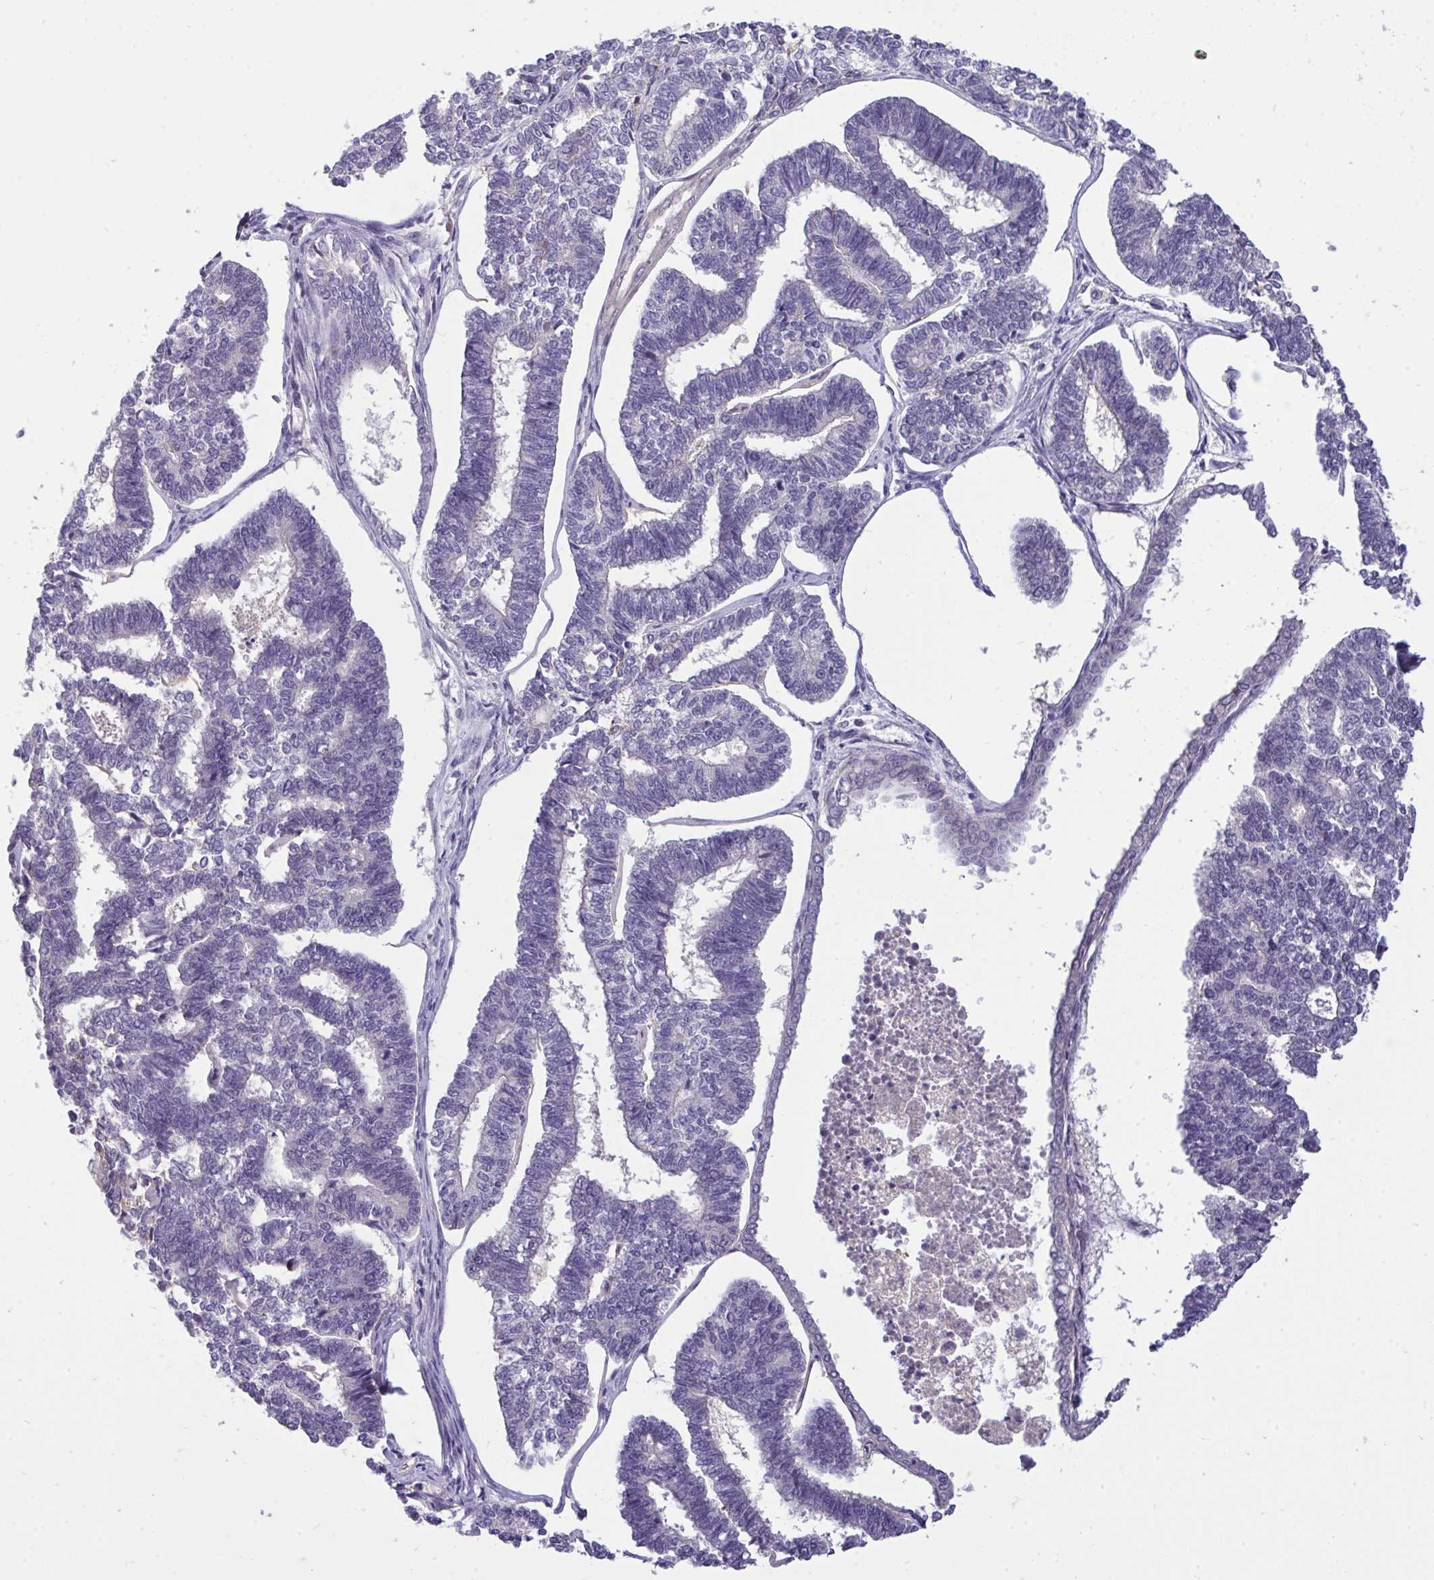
{"staining": {"intensity": "negative", "quantity": "none", "location": "none"}, "tissue": "endometrial cancer", "cell_type": "Tumor cells", "image_type": "cancer", "snomed": [{"axis": "morphology", "description": "Adenocarcinoma, NOS"}, {"axis": "topography", "description": "Endometrium"}], "caption": "Immunohistochemical staining of human endometrial cancer (adenocarcinoma) reveals no significant expression in tumor cells.", "gene": "C19orf54", "patient": {"sex": "female", "age": 70}}